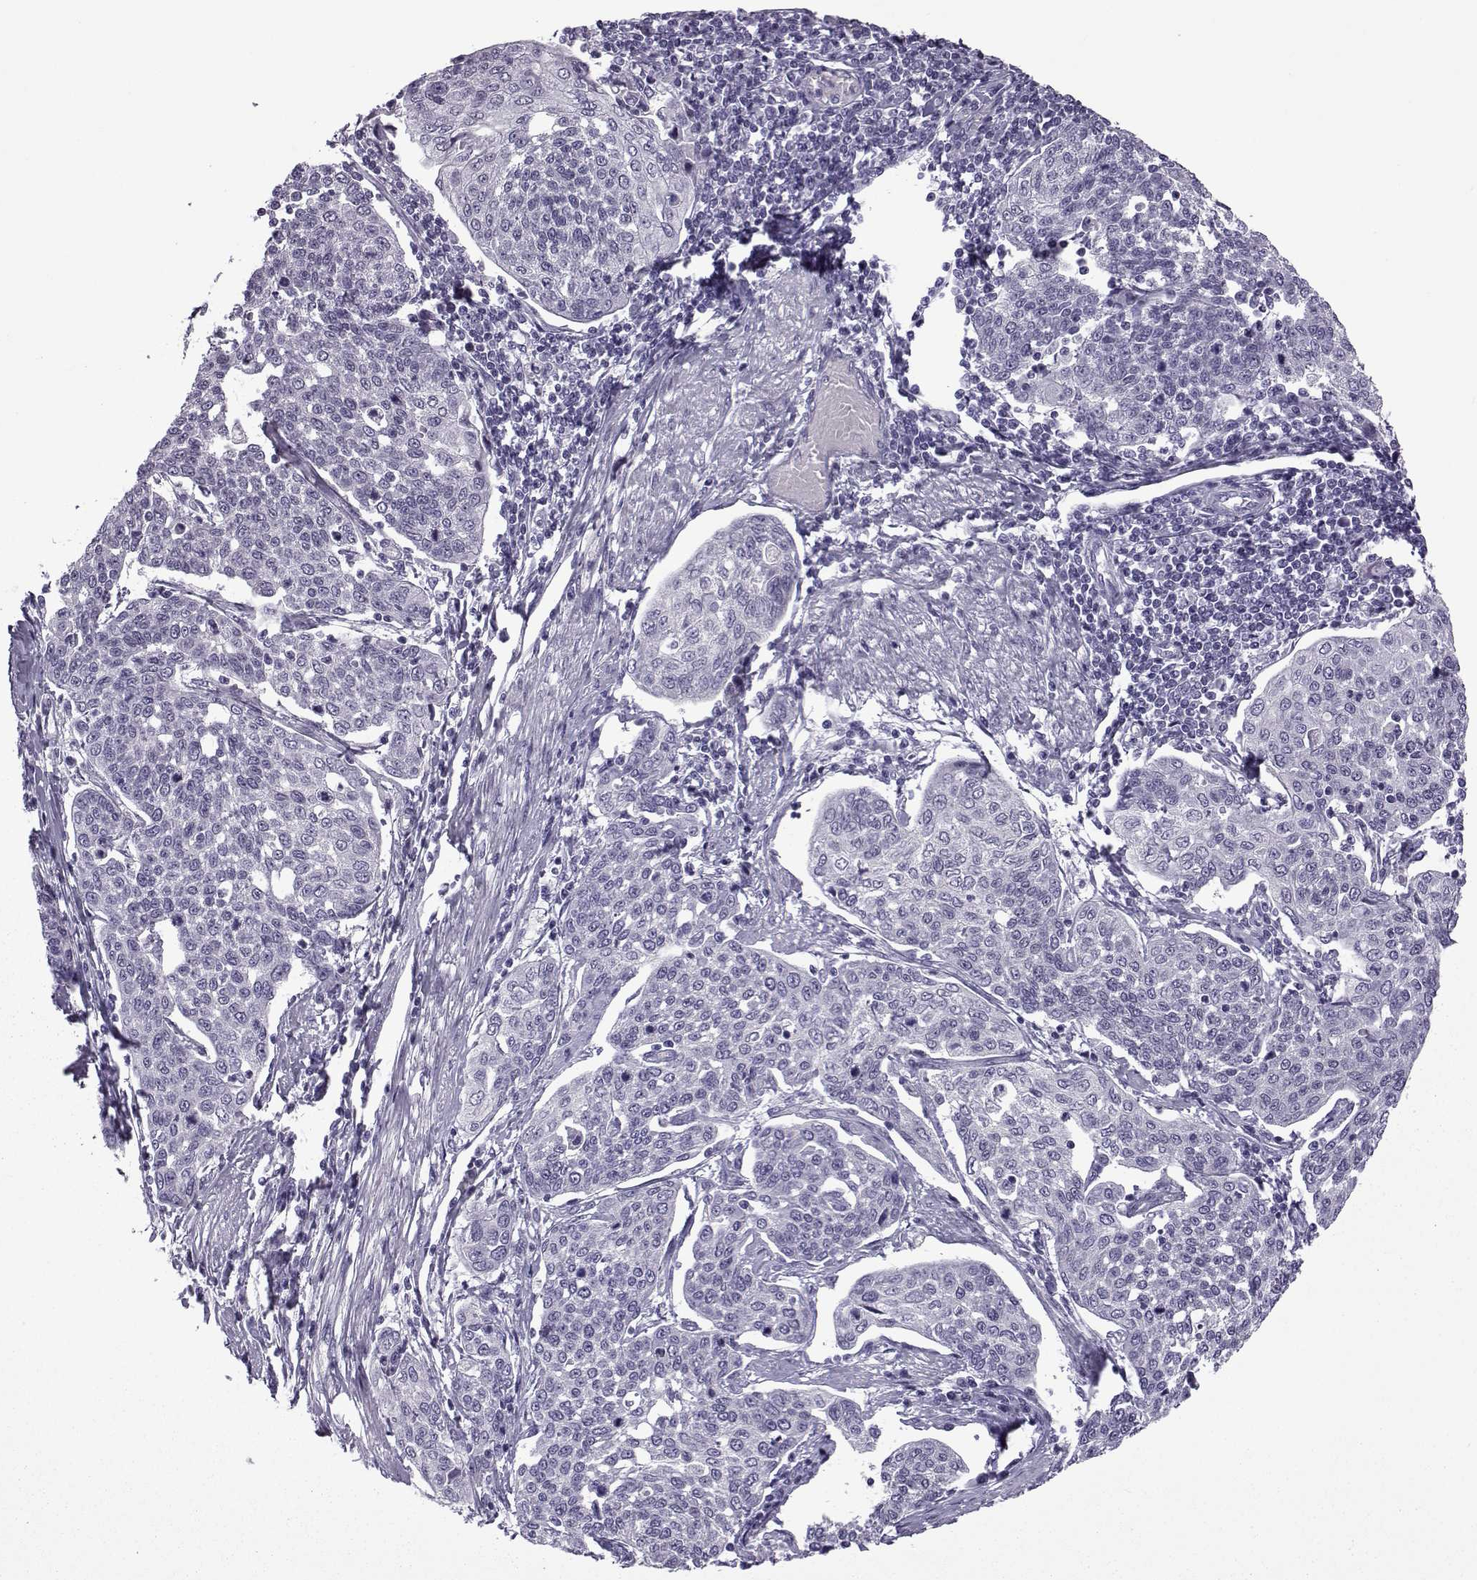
{"staining": {"intensity": "negative", "quantity": "none", "location": "none"}, "tissue": "cervical cancer", "cell_type": "Tumor cells", "image_type": "cancer", "snomed": [{"axis": "morphology", "description": "Squamous cell carcinoma, NOS"}, {"axis": "topography", "description": "Cervix"}], "caption": "IHC of human cervical cancer displays no staining in tumor cells.", "gene": "OIP5", "patient": {"sex": "female", "age": 34}}